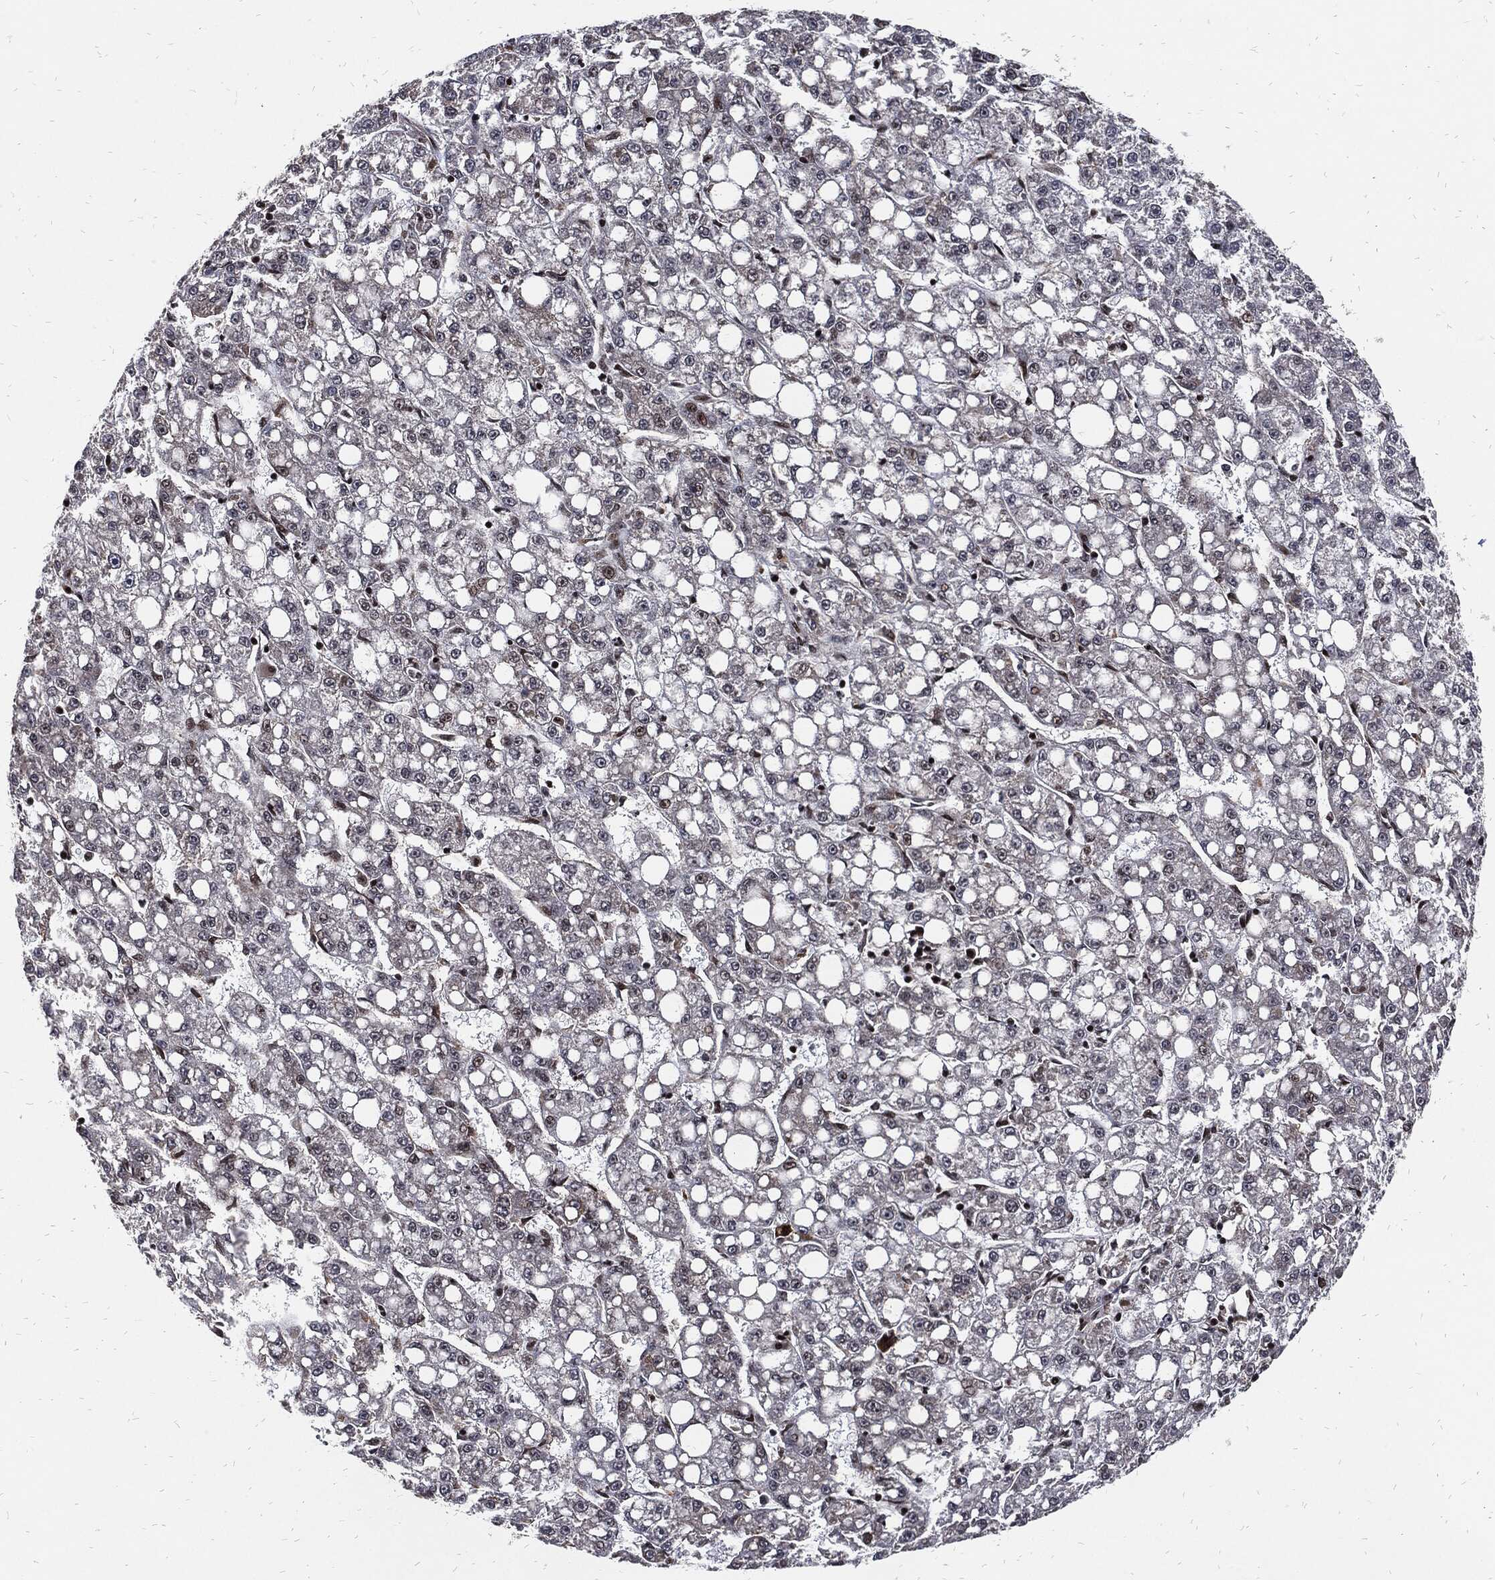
{"staining": {"intensity": "moderate", "quantity": "<25%", "location": "nuclear"}, "tissue": "liver cancer", "cell_type": "Tumor cells", "image_type": "cancer", "snomed": [{"axis": "morphology", "description": "Carcinoma, Hepatocellular, NOS"}, {"axis": "topography", "description": "Liver"}], "caption": "Immunohistochemistry (DAB) staining of human hepatocellular carcinoma (liver) exhibits moderate nuclear protein positivity in about <25% of tumor cells.", "gene": "ZNF775", "patient": {"sex": "female", "age": 65}}